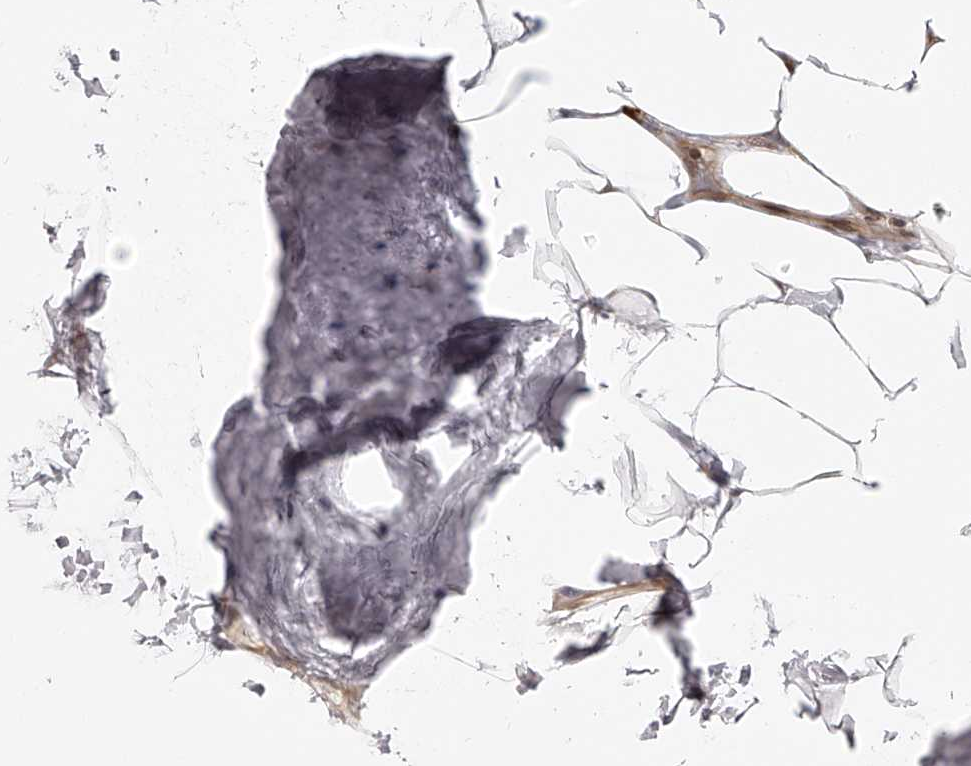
{"staining": {"intensity": "moderate", "quantity": ">75%", "location": "cytoplasmic/membranous,nuclear"}, "tissue": "breast cancer", "cell_type": "Tumor cells", "image_type": "cancer", "snomed": [{"axis": "morphology", "description": "Lobular carcinoma, in situ"}, {"axis": "morphology", "description": "Lobular carcinoma"}, {"axis": "topography", "description": "Breast"}], "caption": "Immunohistochemical staining of breast cancer demonstrates medium levels of moderate cytoplasmic/membranous and nuclear positivity in about >75% of tumor cells.", "gene": "ODF2L", "patient": {"sex": "female", "age": 41}}